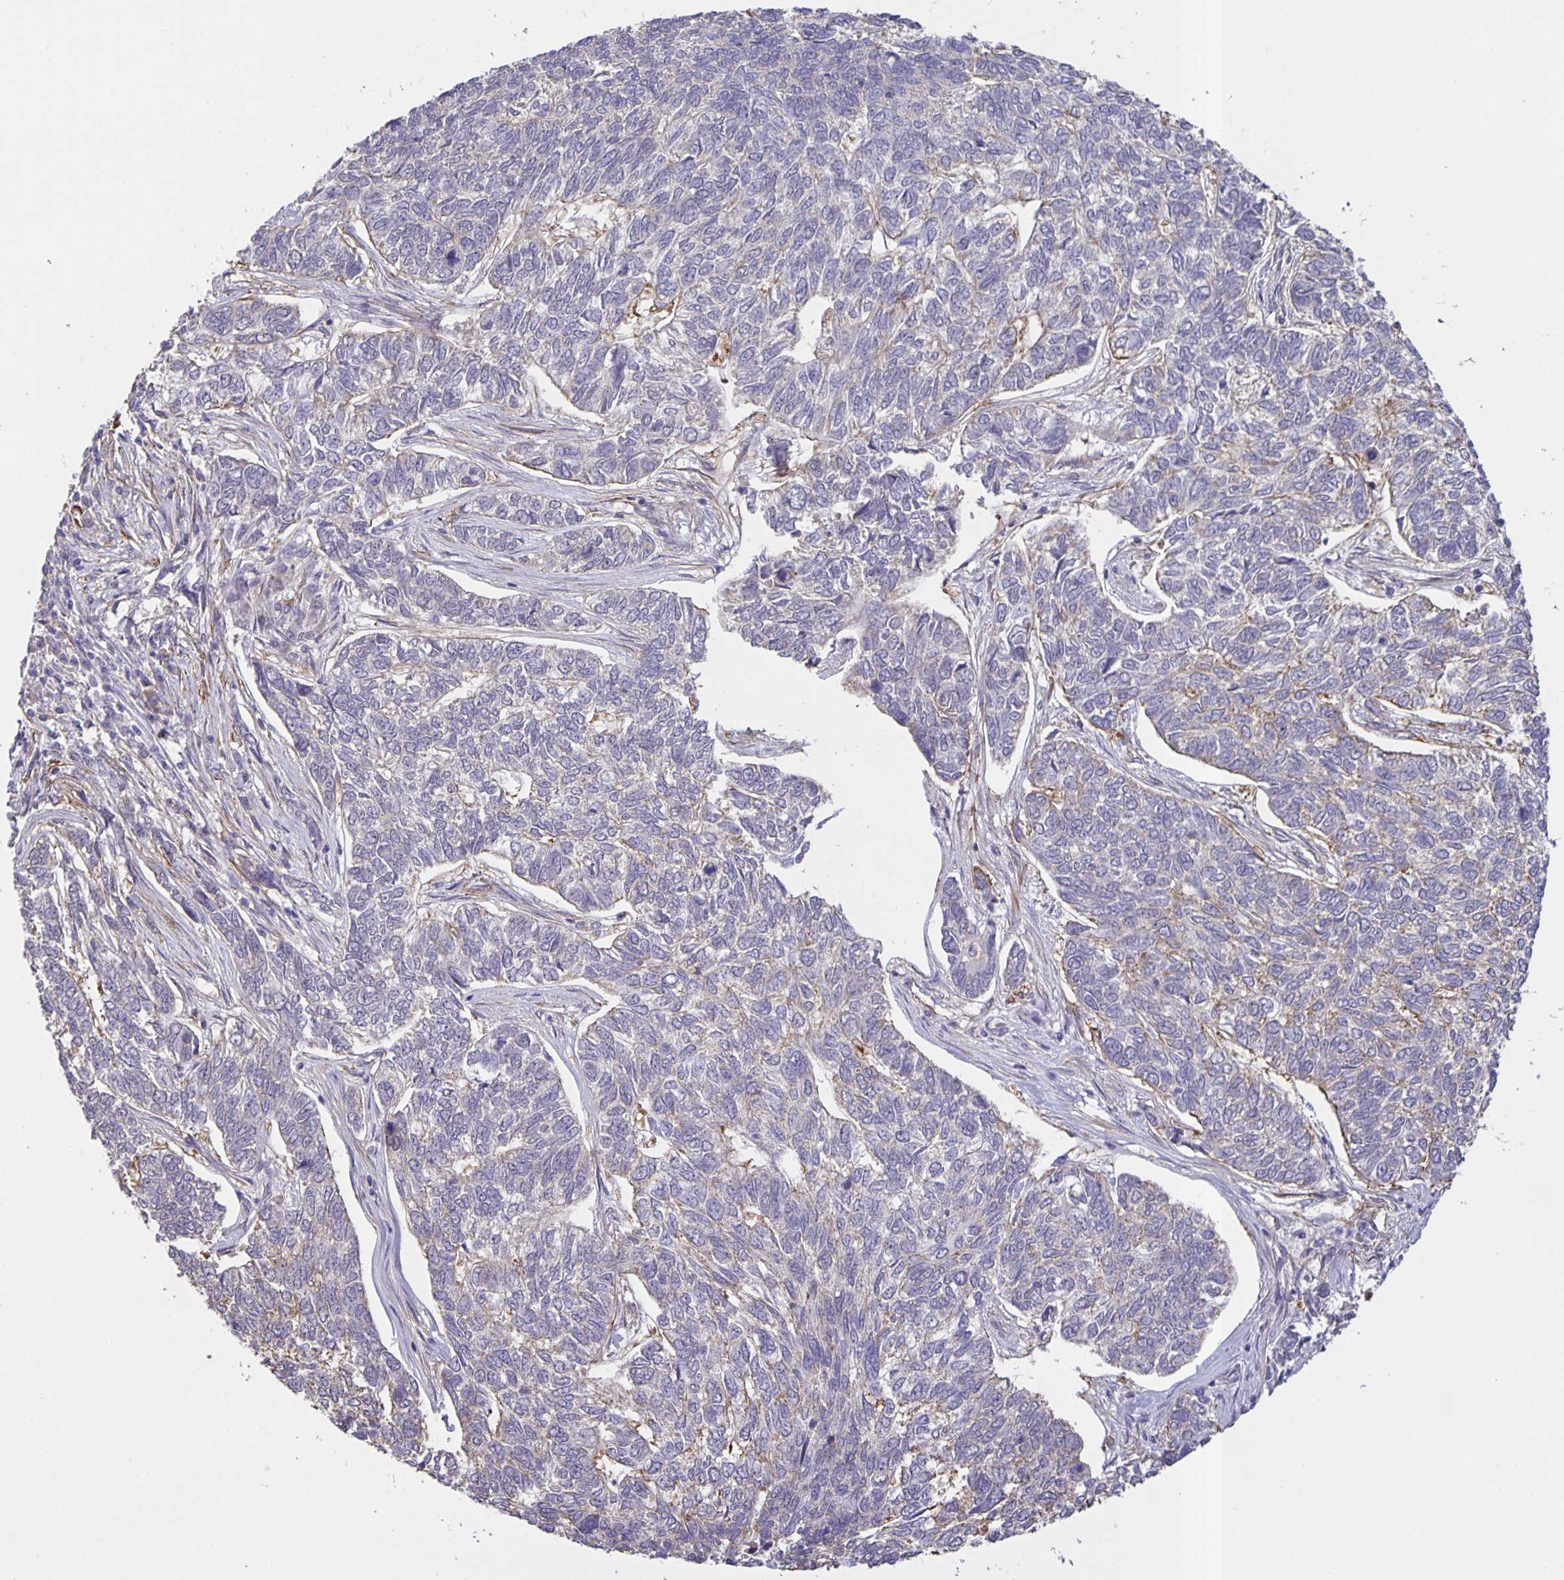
{"staining": {"intensity": "weak", "quantity": "<25%", "location": "cytoplasmic/membranous"}, "tissue": "skin cancer", "cell_type": "Tumor cells", "image_type": "cancer", "snomed": [{"axis": "morphology", "description": "Basal cell carcinoma"}, {"axis": "topography", "description": "Skin"}], "caption": "High power microscopy image of an immunohistochemistry (IHC) histopathology image of skin basal cell carcinoma, revealing no significant staining in tumor cells.", "gene": "SRCIN1", "patient": {"sex": "female", "age": 65}}